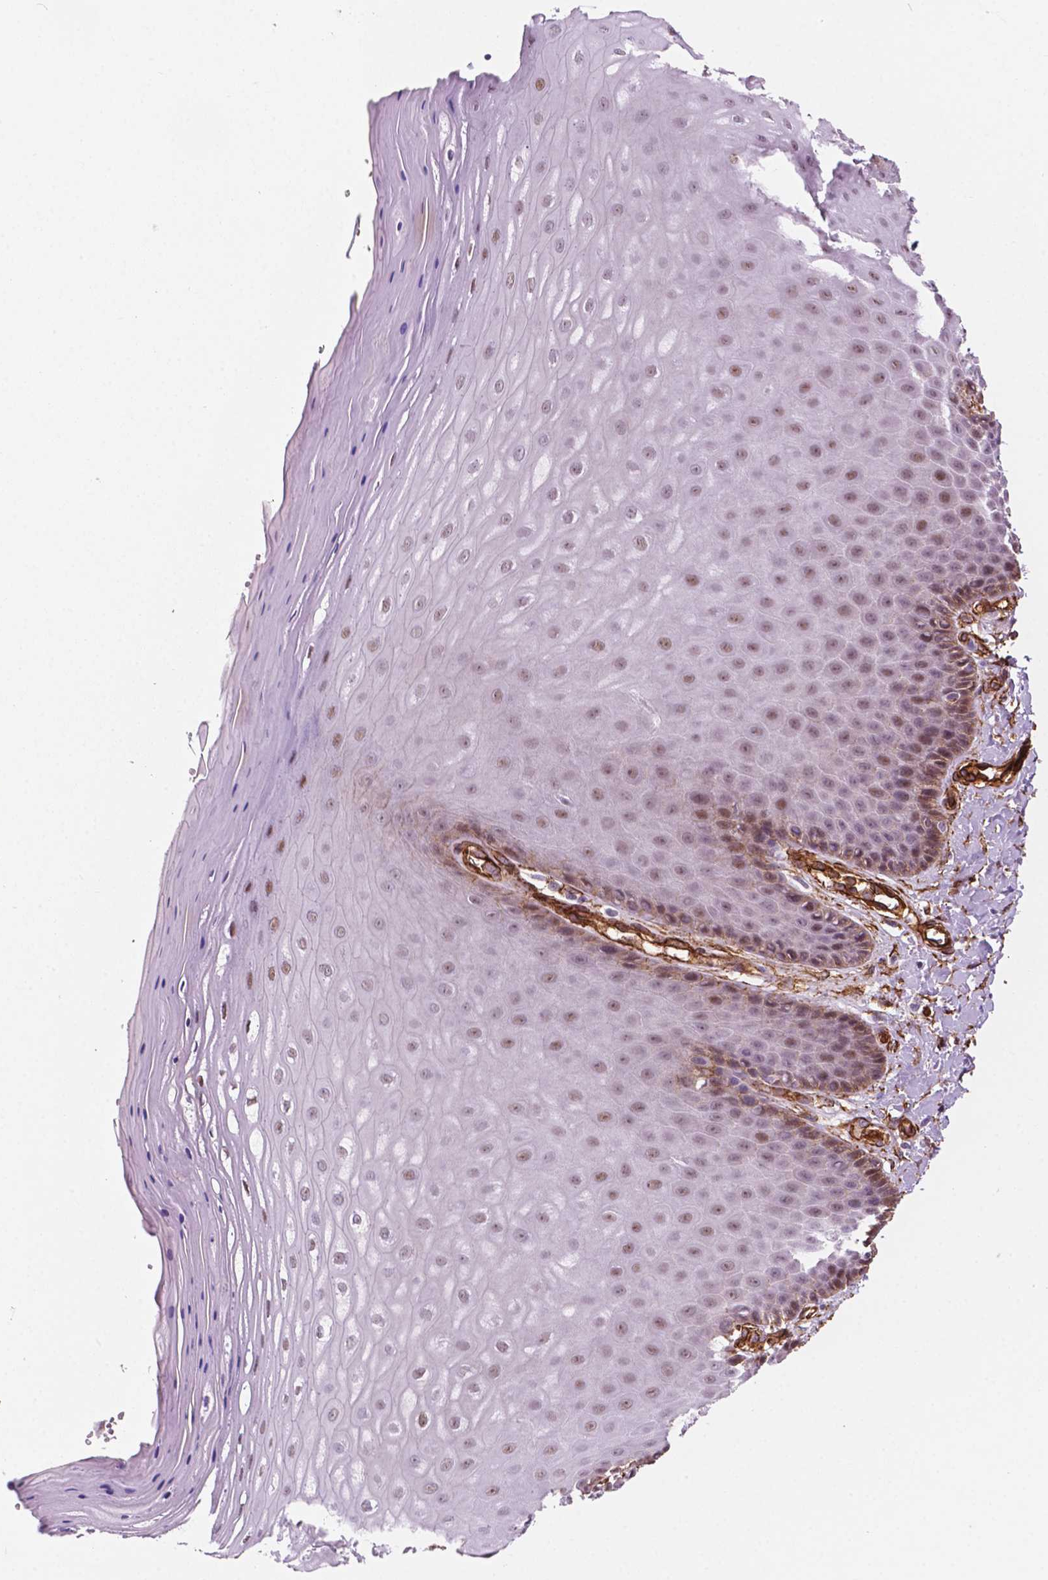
{"staining": {"intensity": "moderate", "quantity": "25%-75%", "location": "cytoplasmic/membranous,nuclear"}, "tissue": "vagina", "cell_type": "Squamous epithelial cells", "image_type": "normal", "snomed": [{"axis": "morphology", "description": "Normal tissue, NOS"}, {"axis": "topography", "description": "Vagina"}], "caption": "This is an image of IHC staining of normal vagina, which shows moderate expression in the cytoplasmic/membranous,nuclear of squamous epithelial cells.", "gene": "EGFL8", "patient": {"sex": "female", "age": 83}}